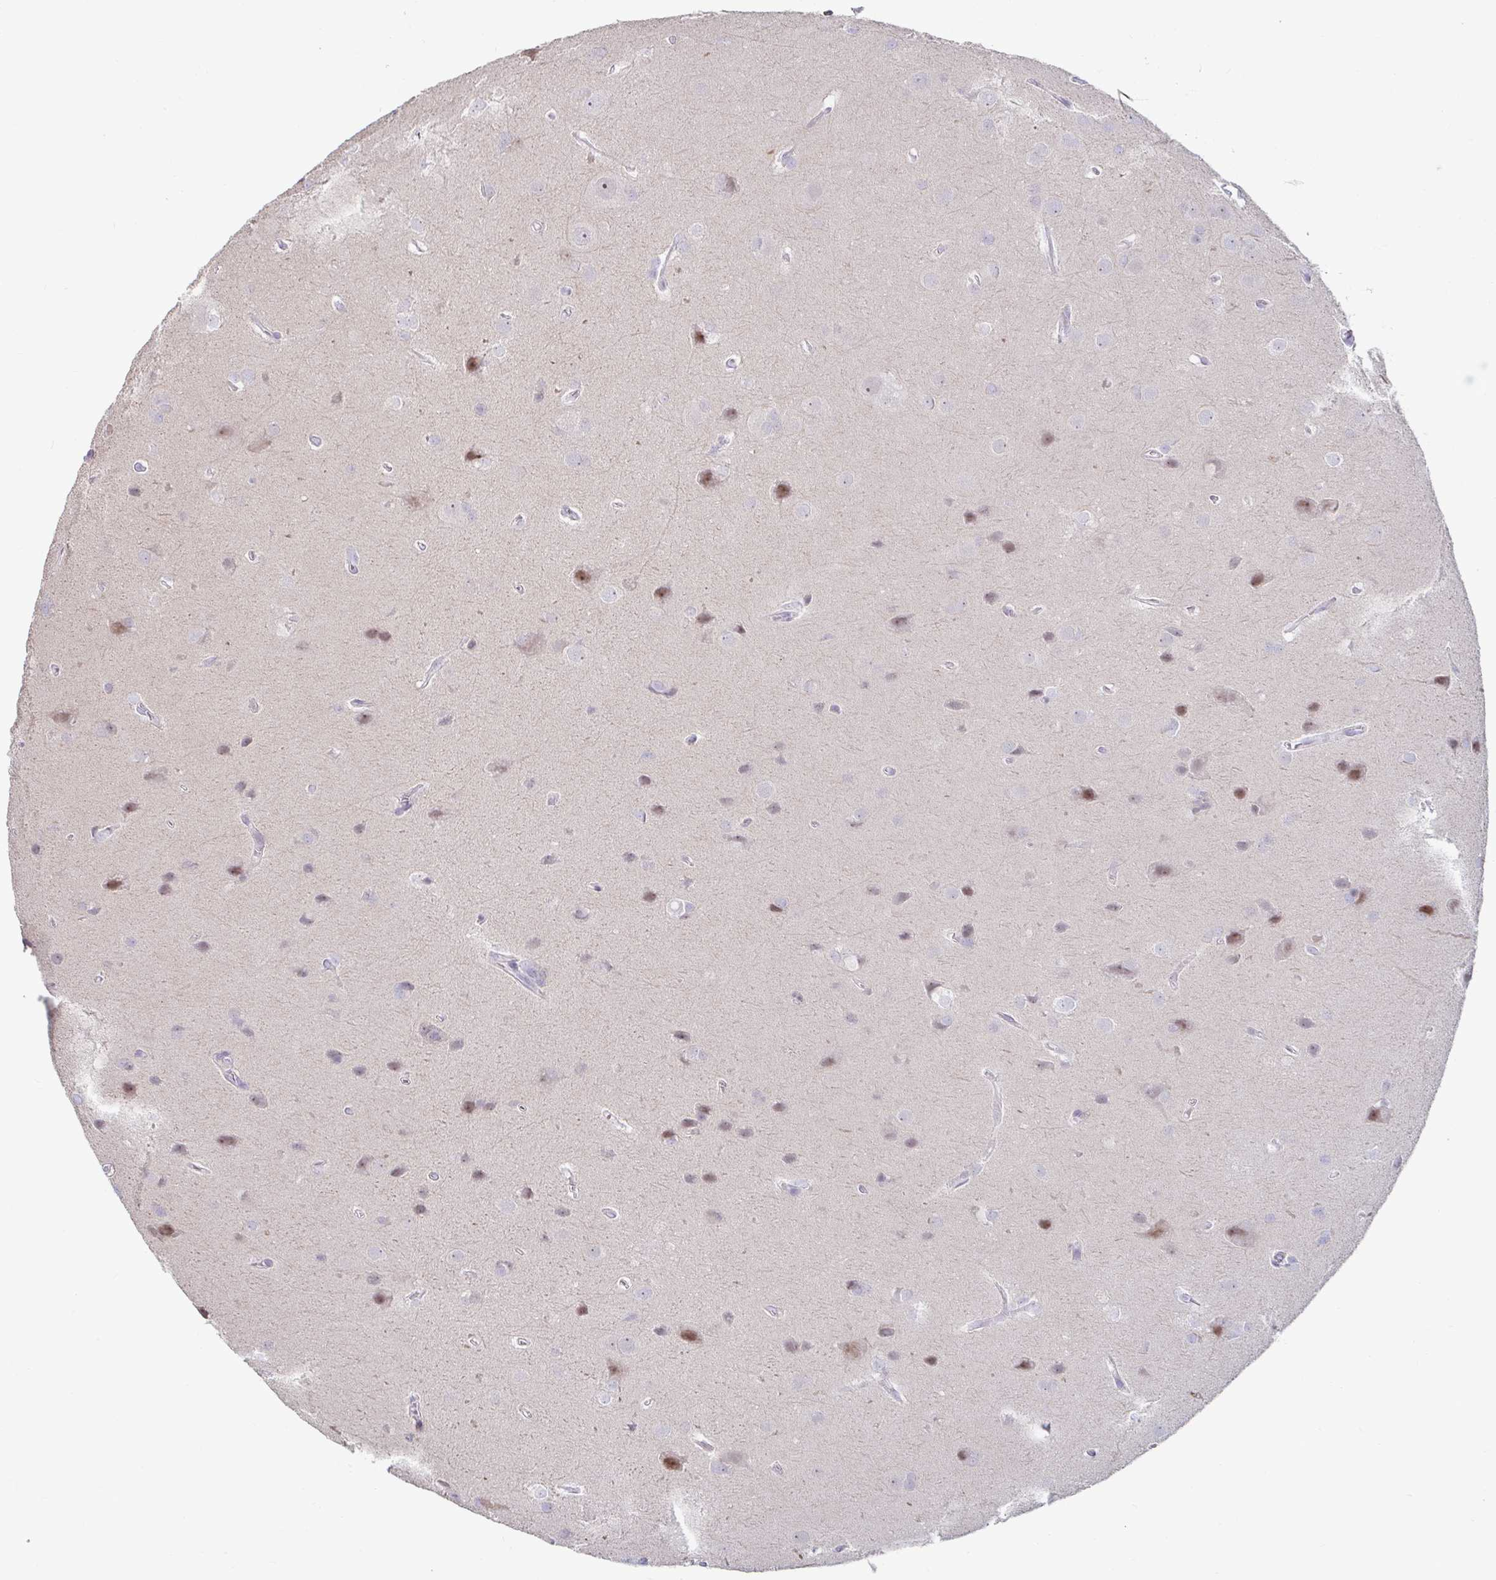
{"staining": {"intensity": "negative", "quantity": "none", "location": "none"}, "tissue": "glioma", "cell_type": "Tumor cells", "image_type": "cancer", "snomed": [{"axis": "morphology", "description": "Glioma, malignant, Low grade"}, {"axis": "topography", "description": "Brain"}], "caption": "The immunohistochemistry micrograph has no significant positivity in tumor cells of malignant low-grade glioma tissue.", "gene": "GSTM1", "patient": {"sex": "female", "age": 34}}